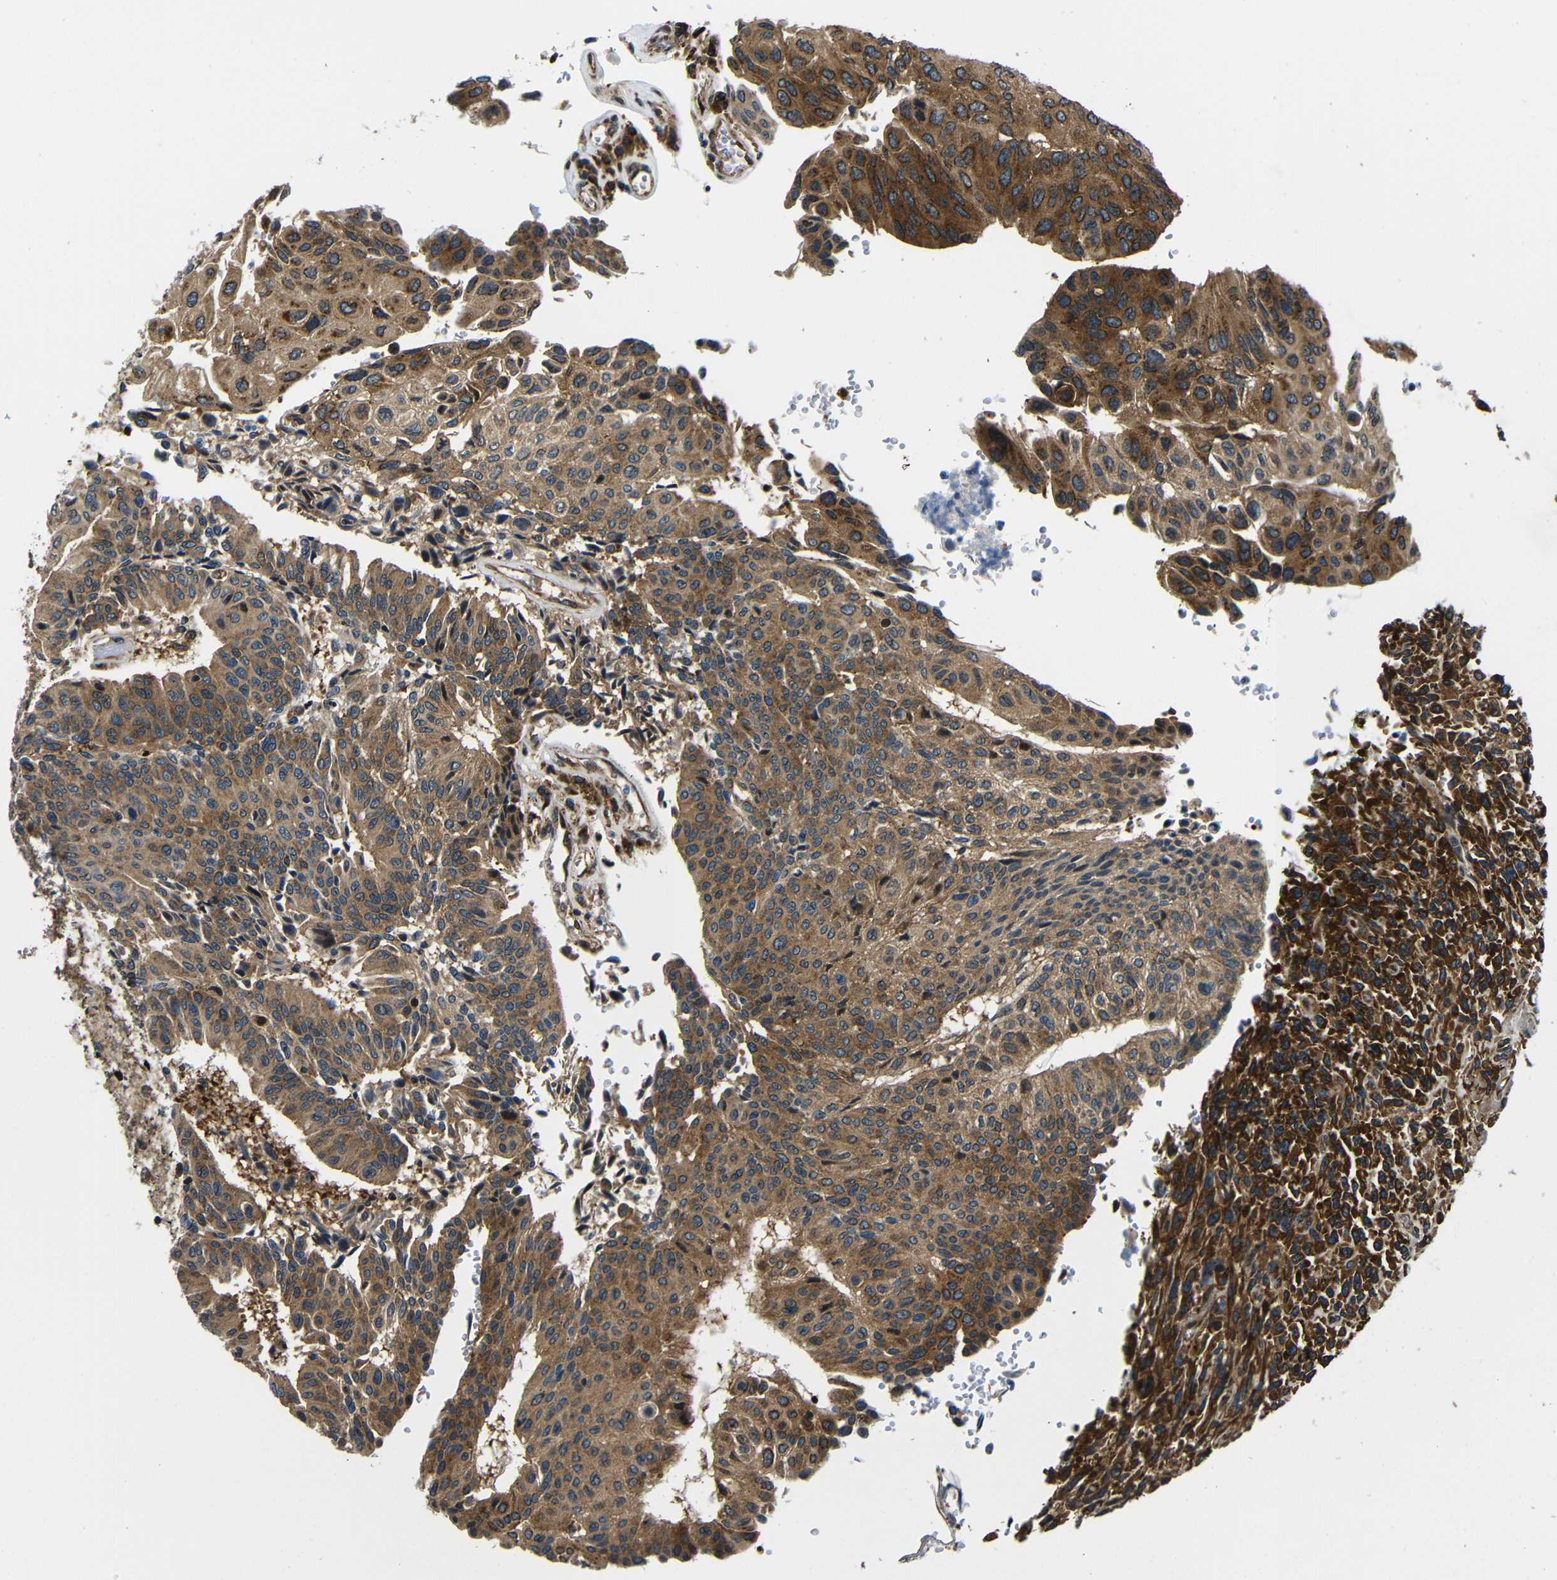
{"staining": {"intensity": "moderate", "quantity": ">75%", "location": "cytoplasmic/membranous"}, "tissue": "urothelial cancer", "cell_type": "Tumor cells", "image_type": "cancer", "snomed": [{"axis": "morphology", "description": "Urothelial carcinoma, High grade"}, {"axis": "topography", "description": "Urinary bladder"}], "caption": "A histopathology image of human high-grade urothelial carcinoma stained for a protein shows moderate cytoplasmic/membranous brown staining in tumor cells.", "gene": "ABCE1", "patient": {"sex": "male", "age": 66}}